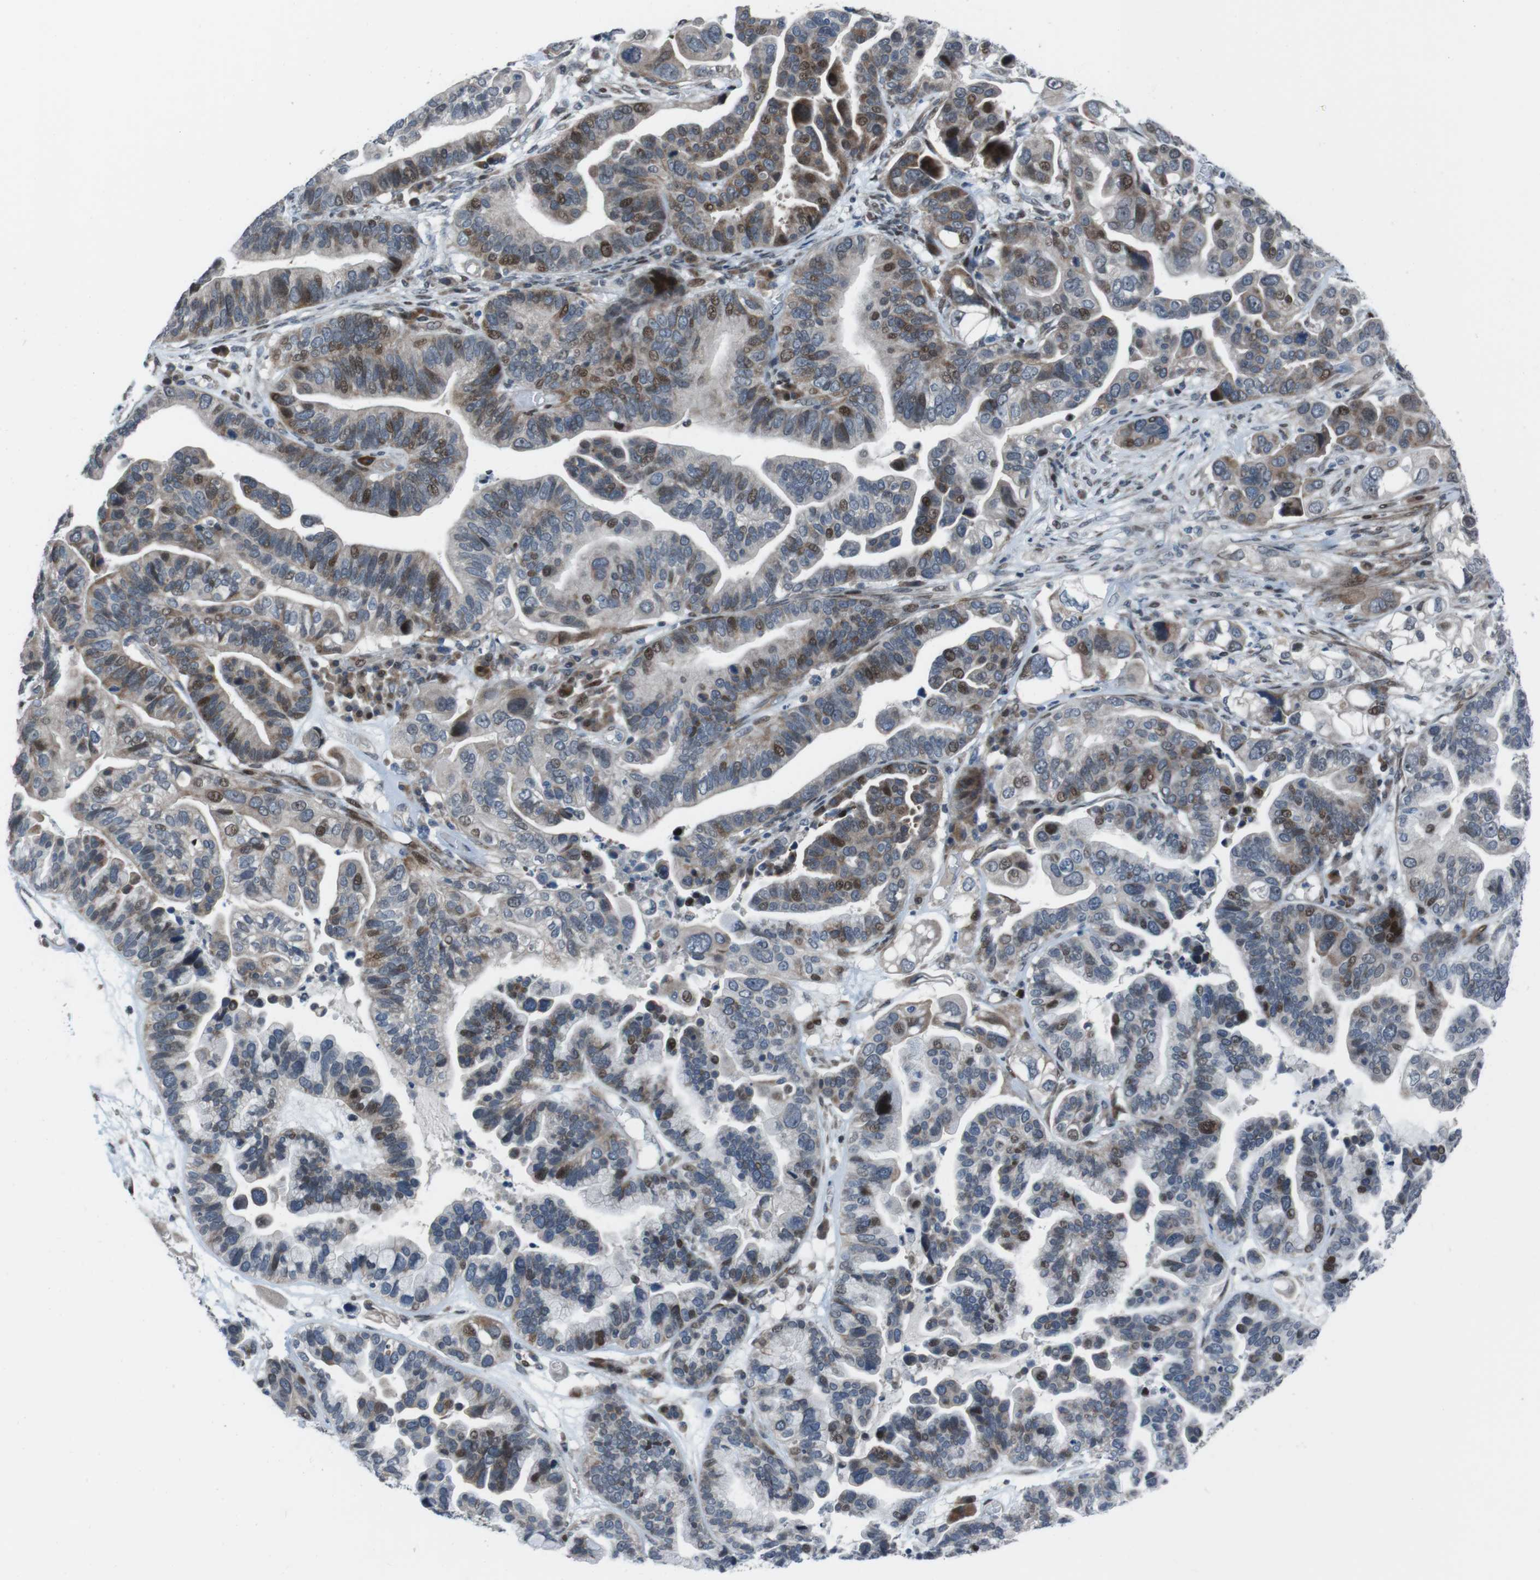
{"staining": {"intensity": "moderate", "quantity": "25%-75%", "location": "nuclear"}, "tissue": "ovarian cancer", "cell_type": "Tumor cells", "image_type": "cancer", "snomed": [{"axis": "morphology", "description": "Cystadenocarcinoma, serous, NOS"}, {"axis": "topography", "description": "Ovary"}], "caption": "This micrograph shows immunohistochemistry (IHC) staining of ovarian cancer (serous cystadenocarcinoma), with medium moderate nuclear staining in approximately 25%-75% of tumor cells.", "gene": "PBRM1", "patient": {"sex": "female", "age": 56}}